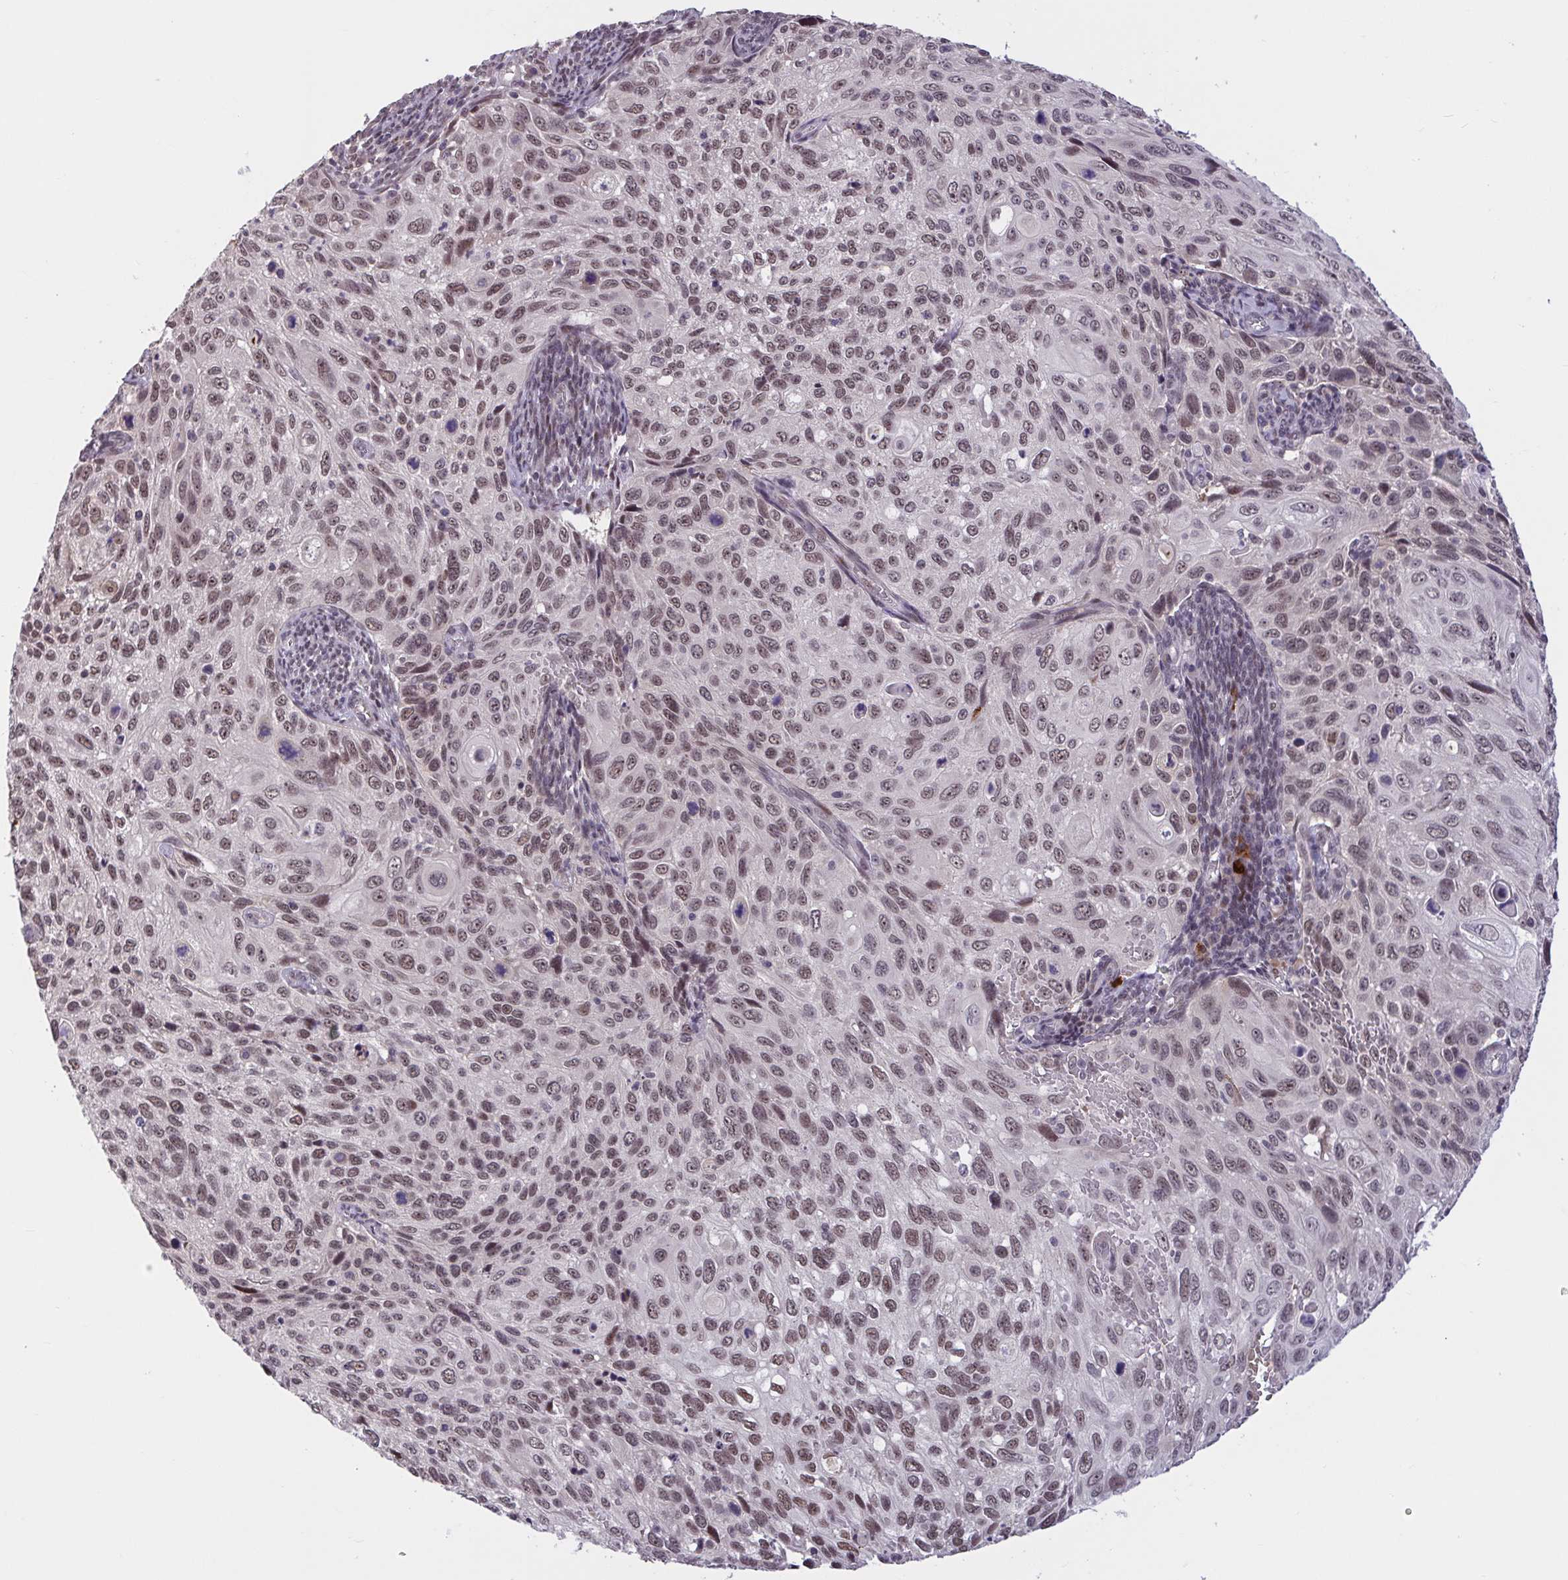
{"staining": {"intensity": "moderate", "quantity": ">75%", "location": "nuclear"}, "tissue": "cervical cancer", "cell_type": "Tumor cells", "image_type": "cancer", "snomed": [{"axis": "morphology", "description": "Squamous cell carcinoma, NOS"}, {"axis": "topography", "description": "Cervix"}], "caption": "Moderate nuclear protein expression is appreciated in about >75% of tumor cells in cervical cancer.", "gene": "ZNF414", "patient": {"sex": "female", "age": 70}}